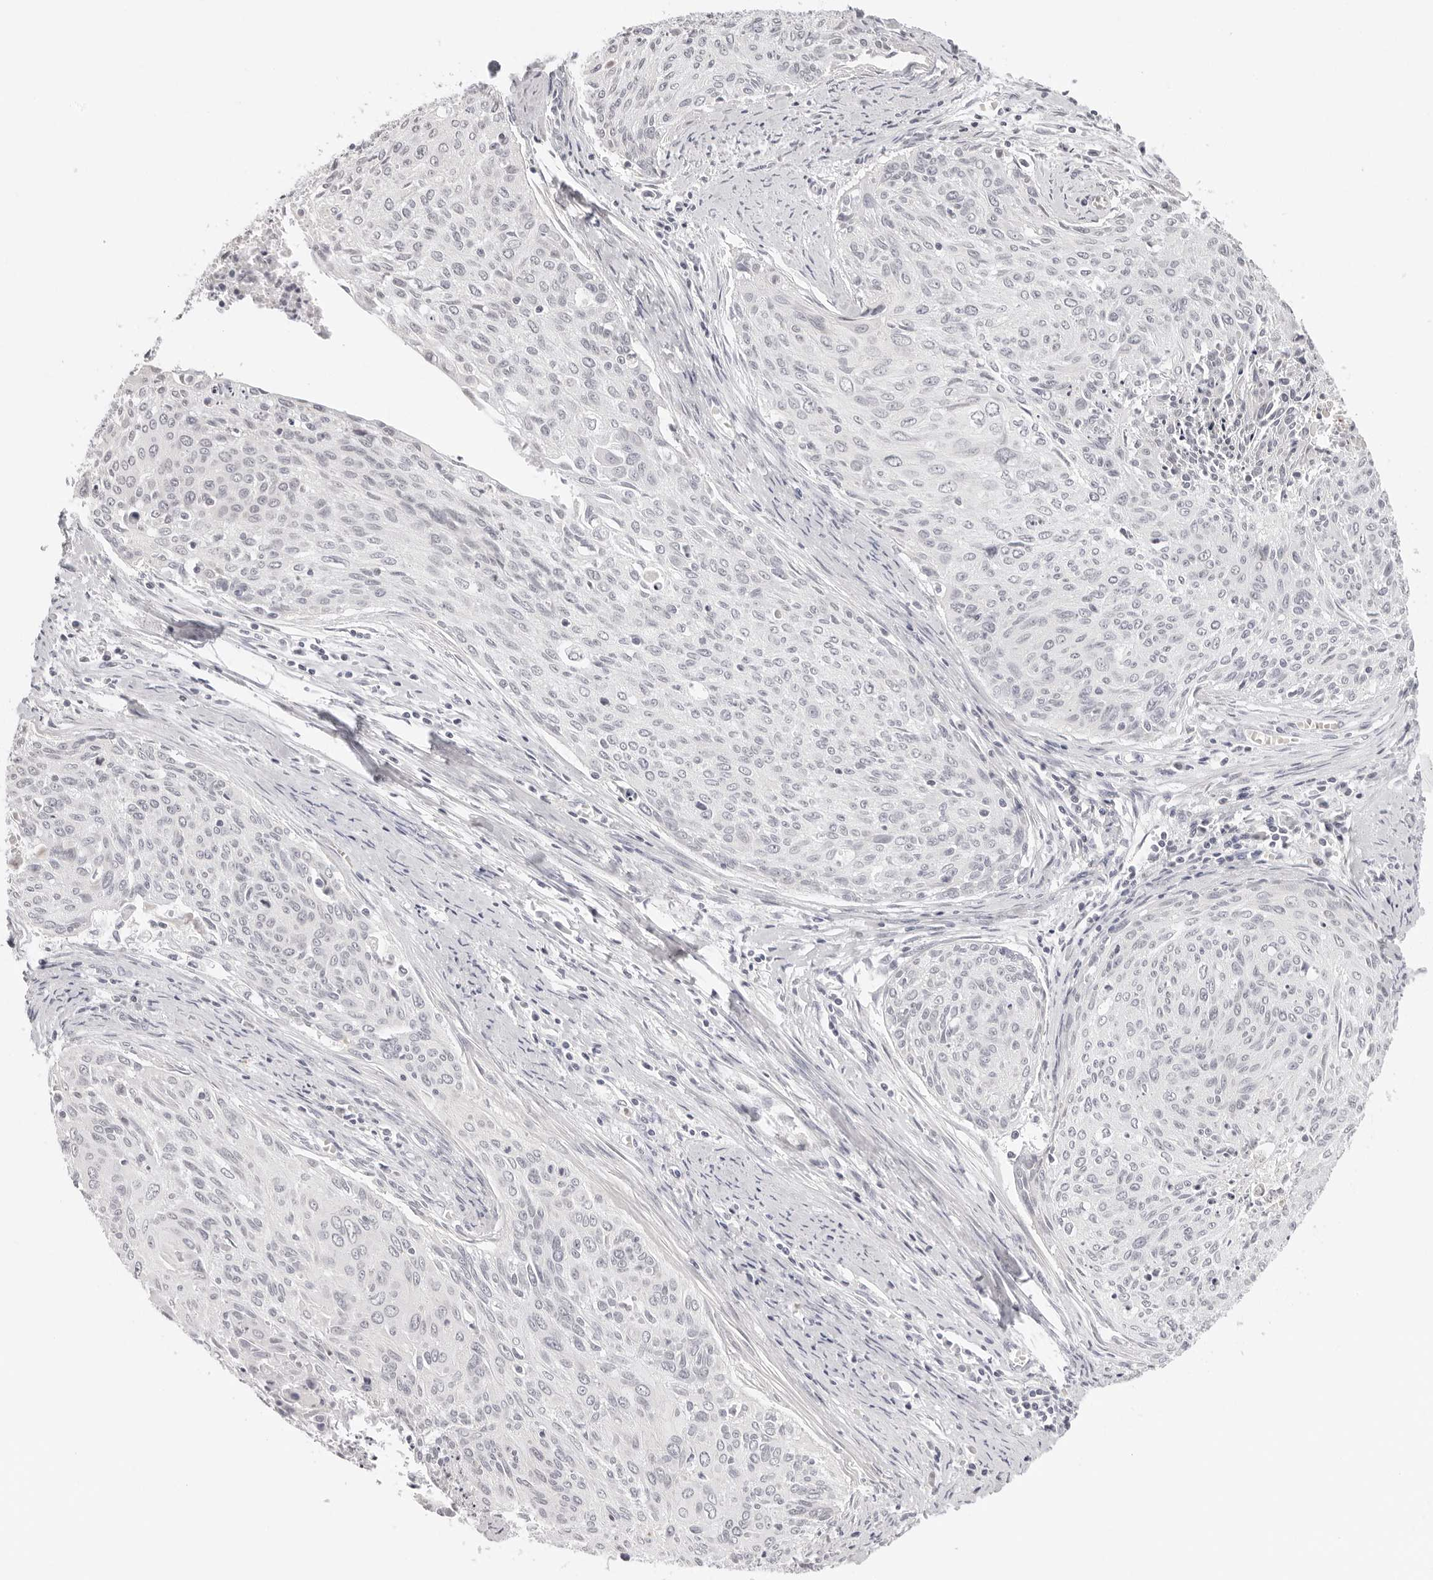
{"staining": {"intensity": "negative", "quantity": "none", "location": "none"}, "tissue": "cervical cancer", "cell_type": "Tumor cells", "image_type": "cancer", "snomed": [{"axis": "morphology", "description": "Squamous cell carcinoma, NOS"}, {"axis": "topography", "description": "Cervix"}], "caption": "An image of human cervical cancer is negative for staining in tumor cells. Brightfield microscopy of immunohistochemistry stained with DAB (brown) and hematoxylin (blue), captured at high magnification.", "gene": "STRADB", "patient": {"sex": "female", "age": 55}}